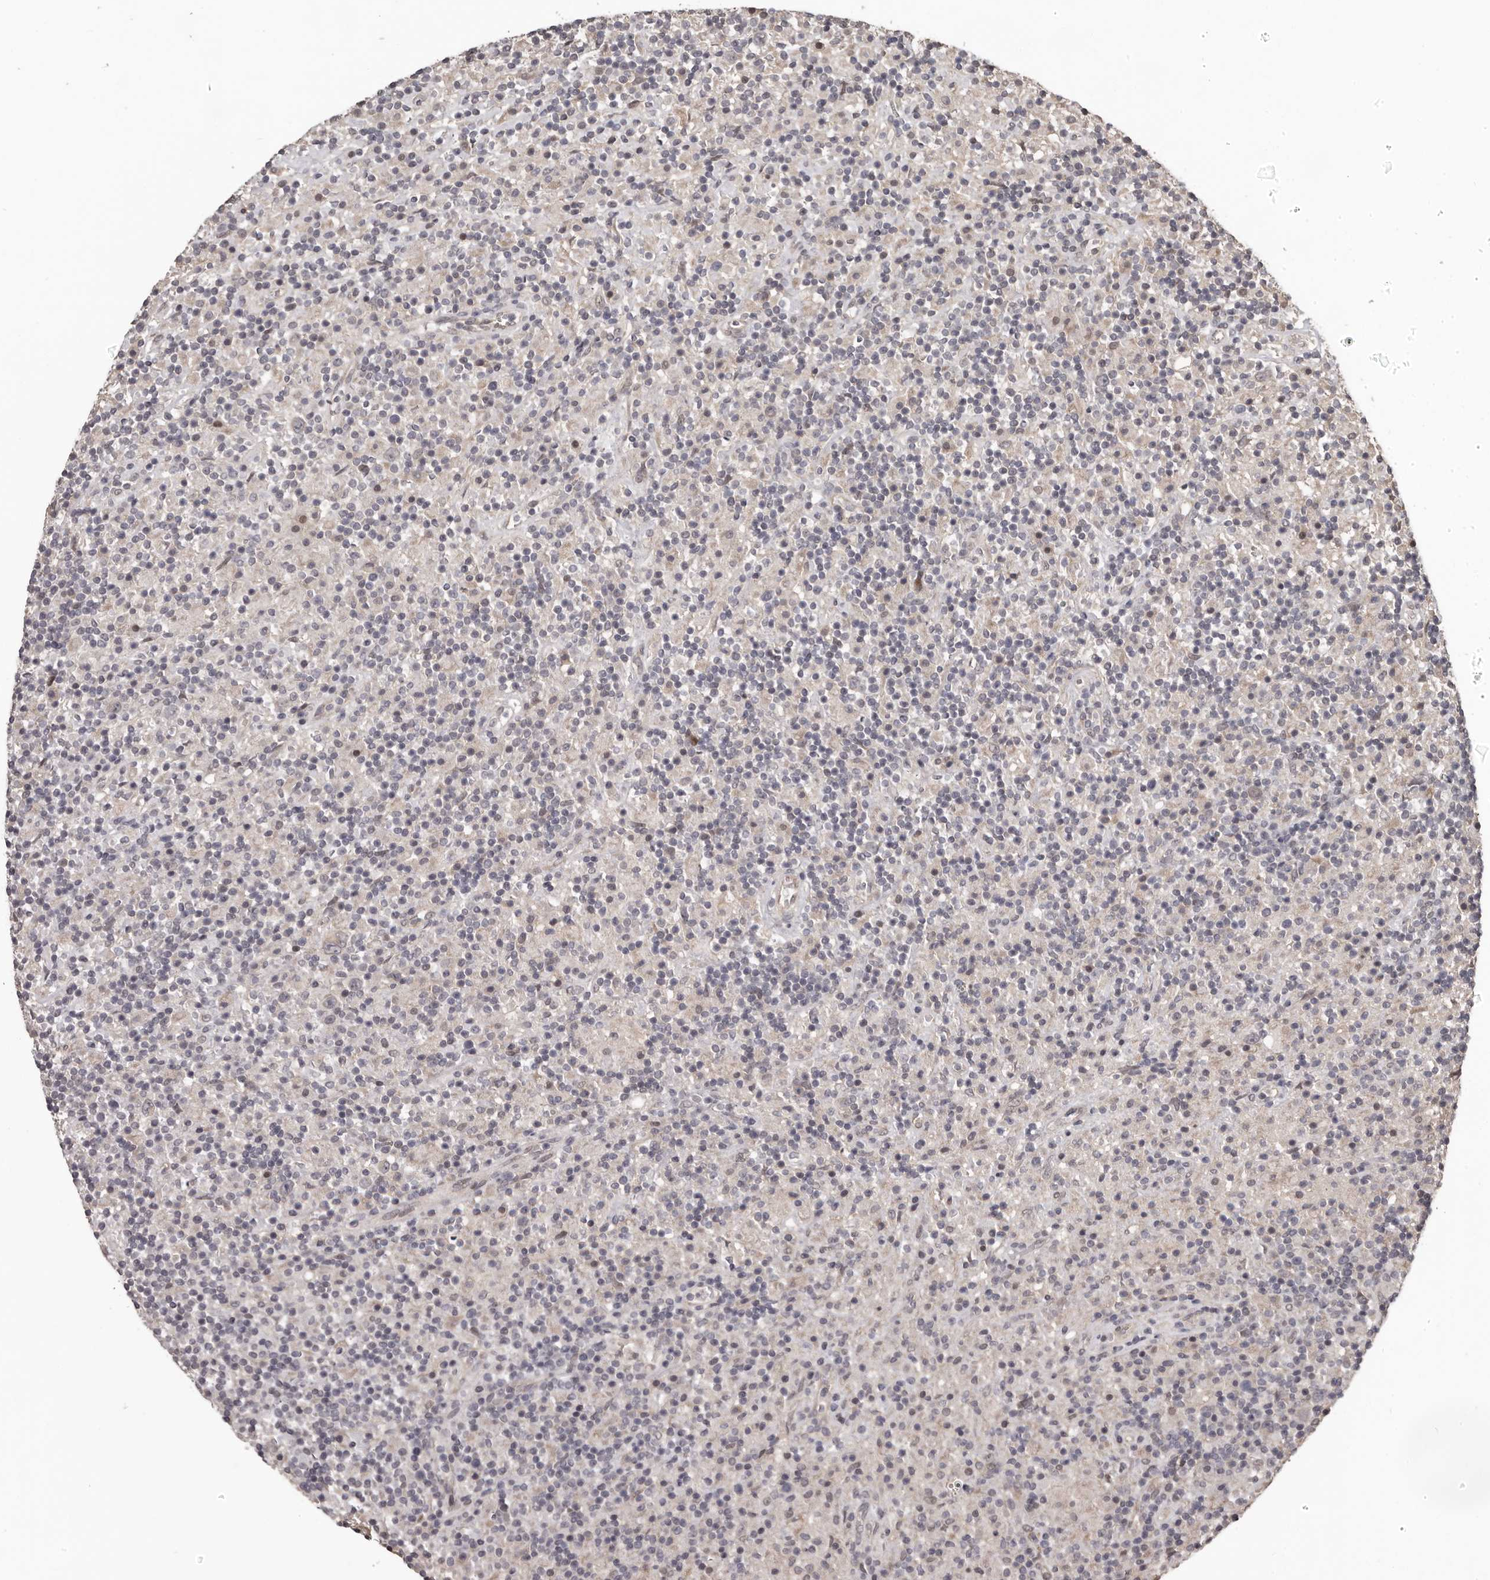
{"staining": {"intensity": "negative", "quantity": "none", "location": "none"}, "tissue": "lymphoma", "cell_type": "Tumor cells", "image_type": "cancer", "snomed": [{"axis": "morphology", "description": "Hodgkin's disease, NOS"}, {"axis": "topography", "description": "Lymph node"}], "caption": "Lymphoma was stained to show a protein in brown. There is no significant positivity in tumor cells. (Brightfield microscopy of DAB immunohistochemistry at high magnification).", "gene": "ZFP14", "patient": {"sex": "male", "age": 70}}